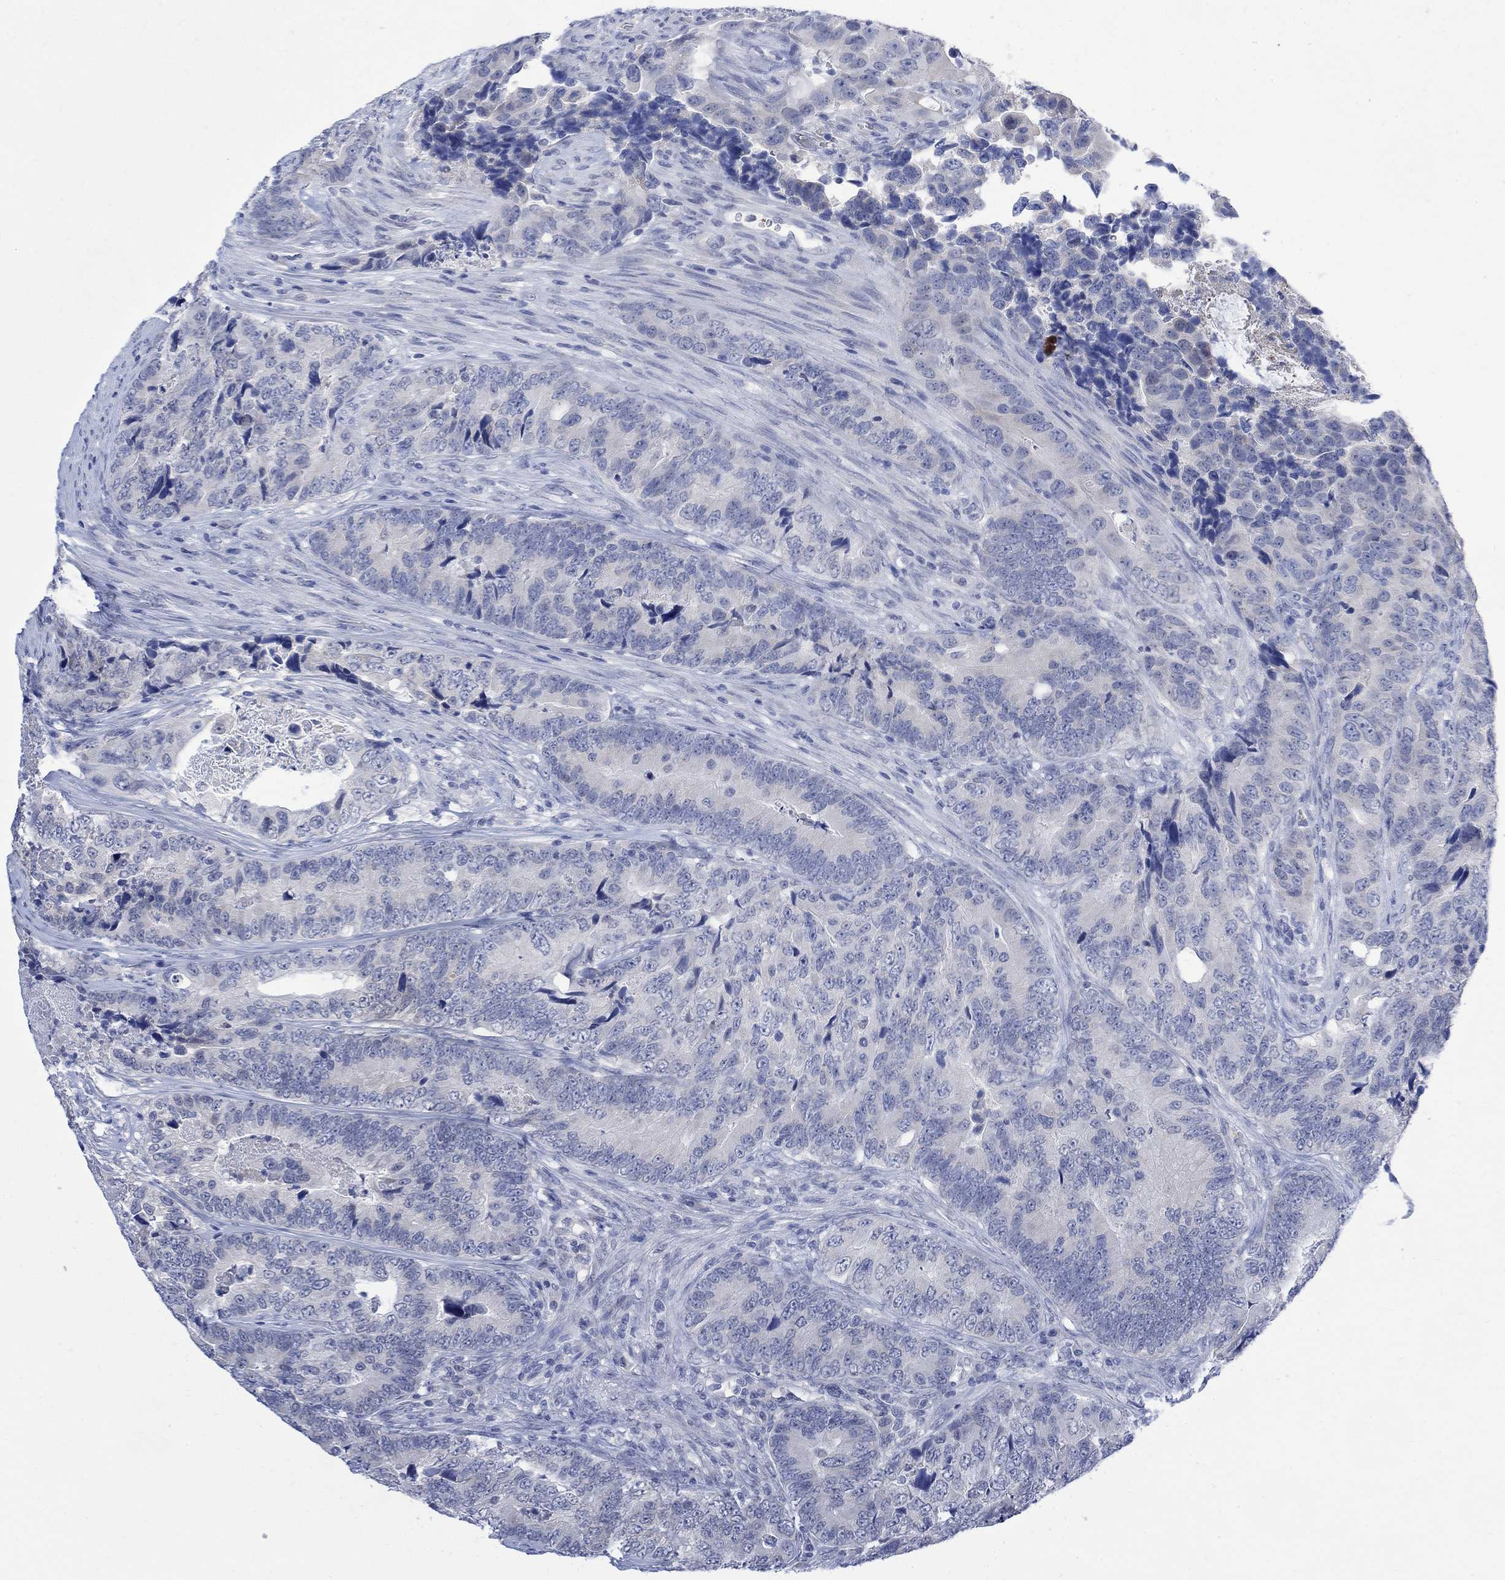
{"staining": {"intensity": "negative", "quantity": "none", "location": "none"}, "tissue": "colorectal cancer", "cell_type": "Tumor cells", "image_type": "cancer", "snomed": [{"axis": "morphology", "description": "Adenocarcinoma, NOS"}, {"axis": "topography", "description": "Colon"}], "caption": "DAB (3,3'-diaminobenzidine) immunohistochemical staining of colorectal adenocarcinoma demonstrates no significant expression in tumor cells.", "gene": "FBP2", "patient": {"sex": "female", "age": 72}}